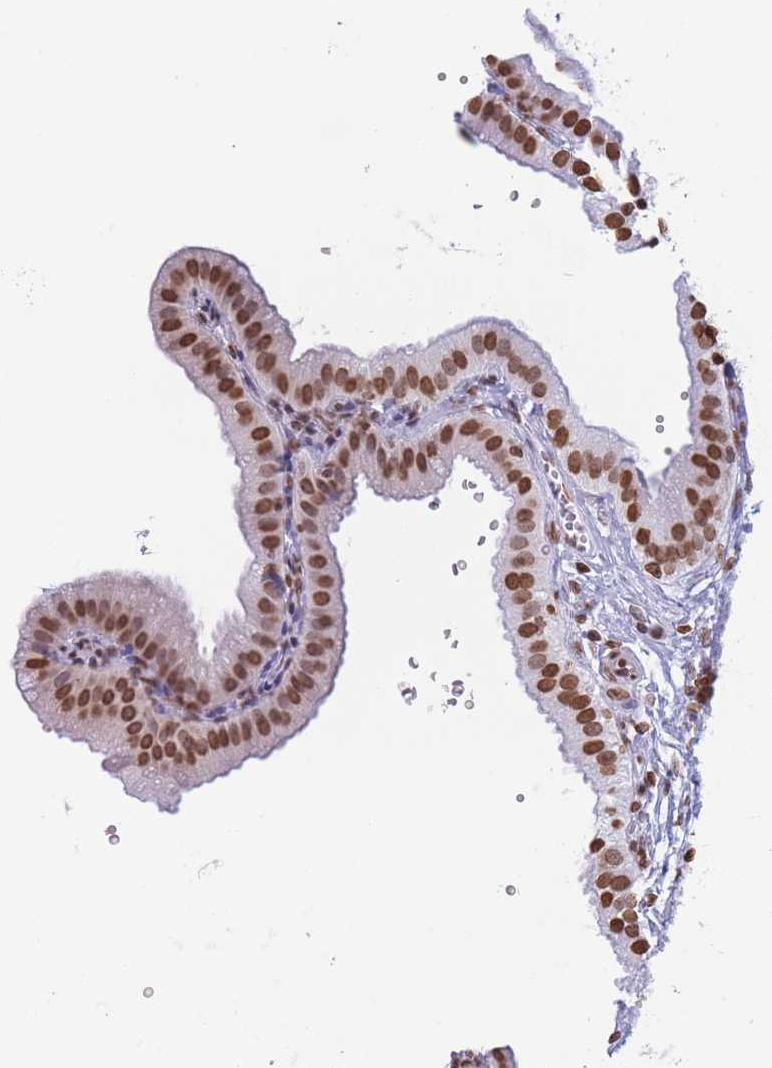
{"staining": {"intensity": "strong", "quantity": ">75%", "location": "nuclear"}, "tissue": "gallbladder", "cell_type": "Glandular cells", "image_type": "normal", "snomed": [{"axis": "morphology", "description": "Normal tissue, NOS"}, {"axis": "topography", "description": "Gallbladder"}], "caption": "The photomicrograph shows a brown stain indicating the presence of a protein in the nuclear of glandular cells in gallbladder.", "gene": "RYK", "patient": {"sex": "female", "age": 61}}